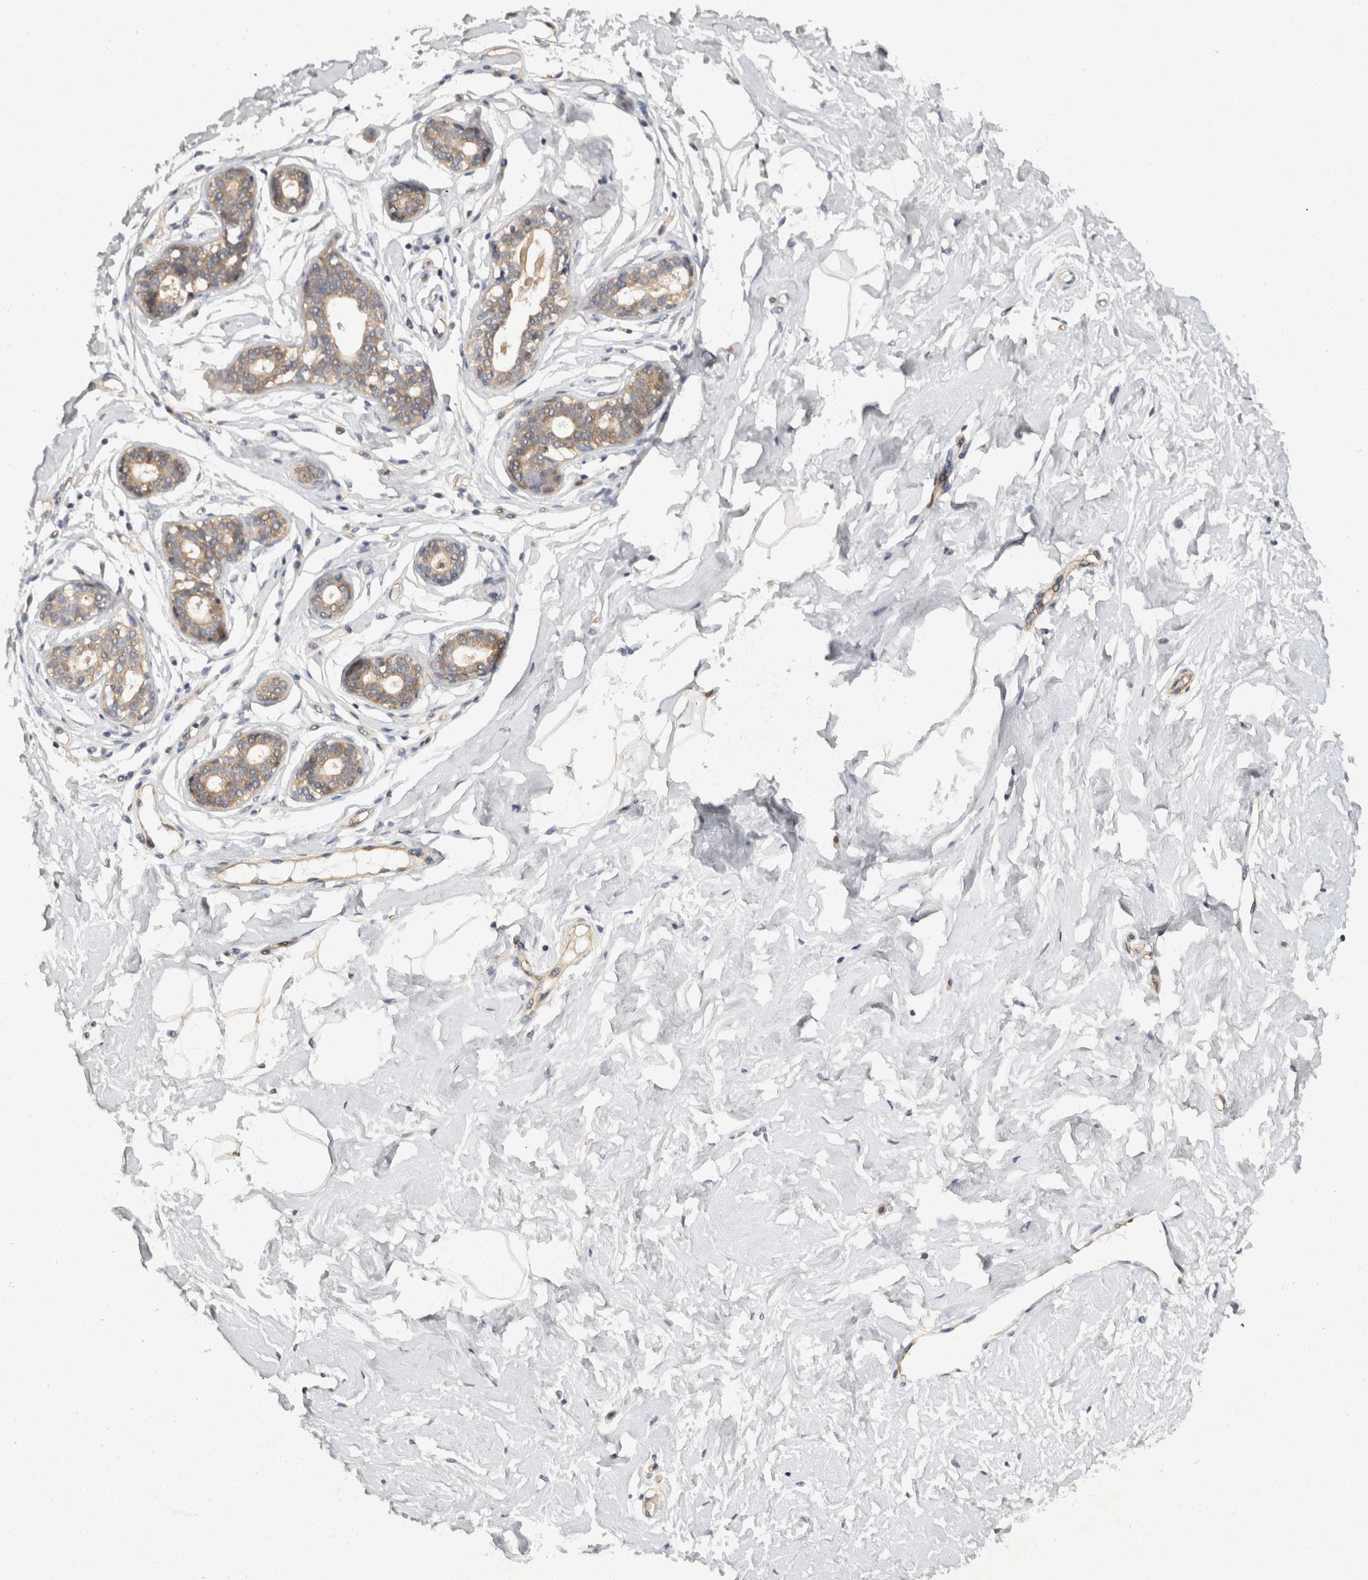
{"staining": {"intensity": "negative", "quantity": "none", "location": "none"}, "tissue": "breast", "cell_type": "Adipocytes", "image_type": "normal", "snomed": [{"axis": "morphology", "description": "Normal tissue, NOS"}, {"axis": "morphology", "description": "Adenoma, NOS"}, {"axis": "topography", "description": "Breast"}], "caption": "A high-resolution micrograph shows immunohistochemistry staining of normal breast, which reveals no significant expression in adipocytes.", "gene": "ACAT2", "patient": {"sex": "female", "age": 23}}